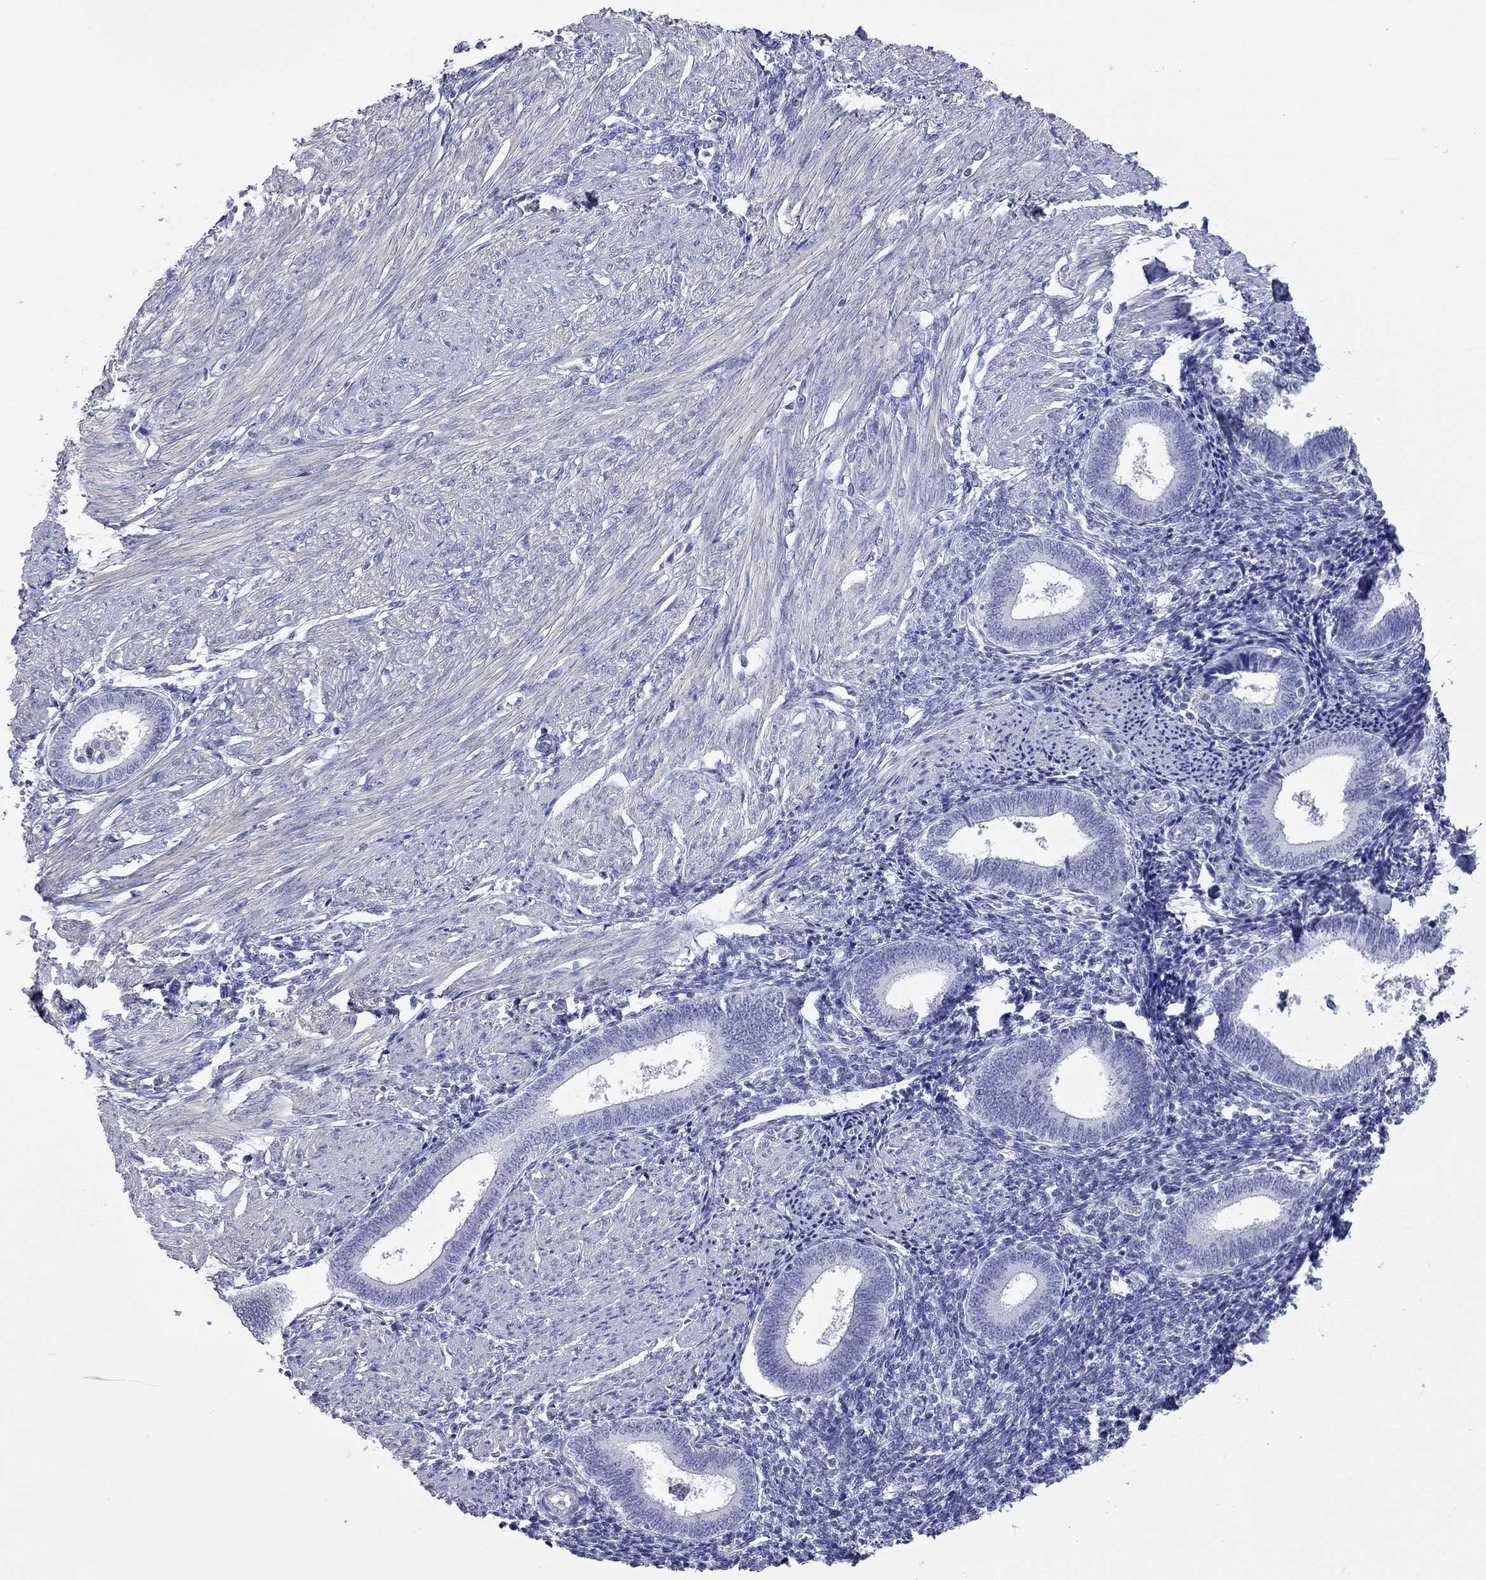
{"staining": {"intensity": "negative", "quantity": "none", "location": "none"}, "tissue": "endometrium", "cell_type": "Cells in endometrial stroma", "image_type": "normal", "snomed": [{"axis": "morphology", "description": "Normal tissue, NOS"}, {"axis": "topography", "description": "Endometrium"}], "caption": "Endometrium stained for a protein using IHC reveals no staining cells in endometrial stroma.", "gene": "ACTL7B", "patient": {"sex": "female", "age": 42}}